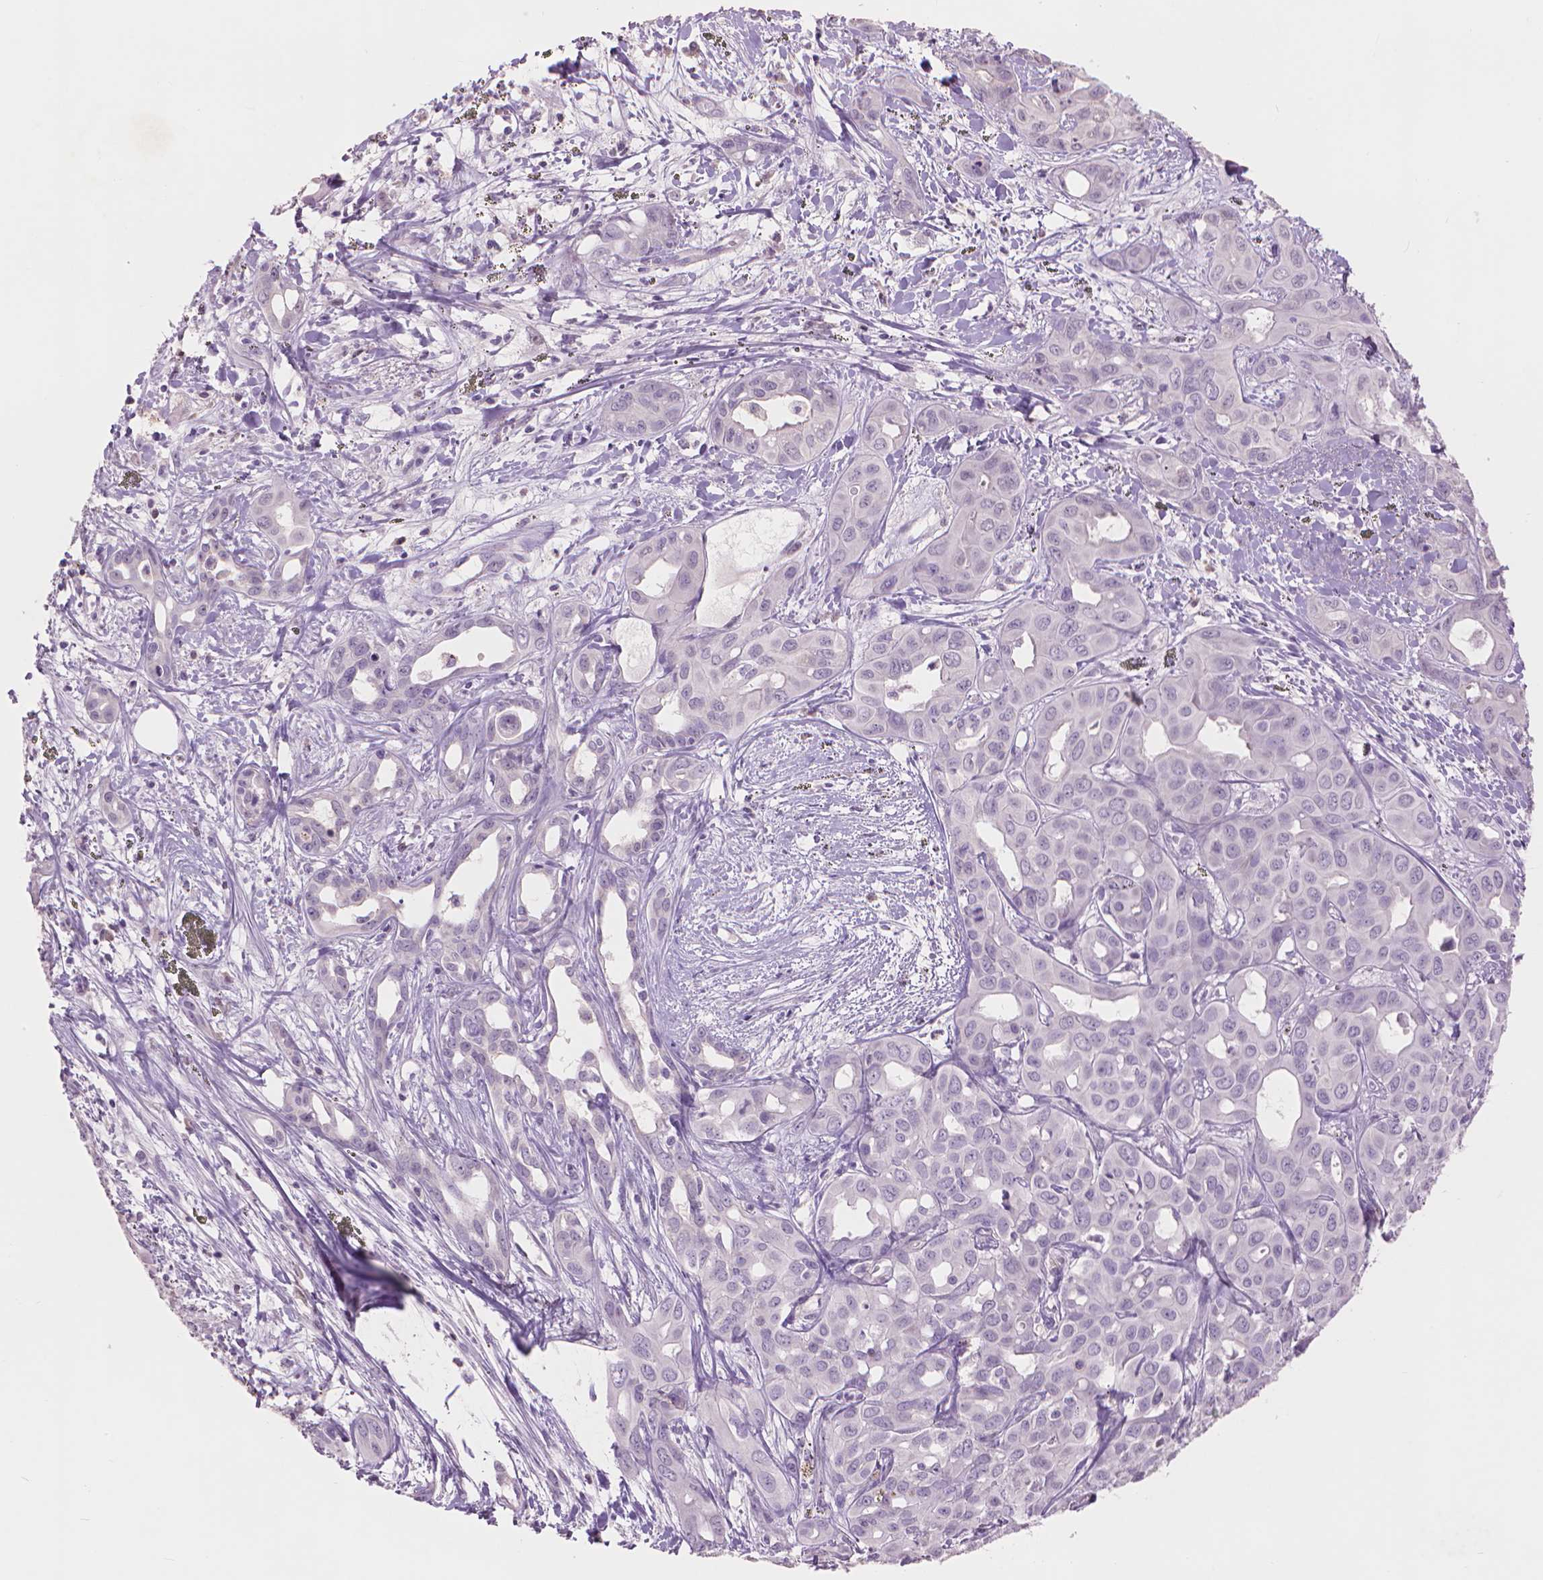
{"staining": {"intensity": "negative", "quantity": "none", "location": "none"}, "tissue": "liver cancer", "cell_type": "Tumor cells", "image_type": "cancer", "snomed": [{"axis": "morphology", "description": "Cholangiocarcinoma"}, {"axis": "topography", "description": "Liver"}], "caption": "IHC of liver cholangiocarcinoma shows no positivity in tumor cells.", "gene": "ENO2", "patient": {"sex": "female", "age": 60}}